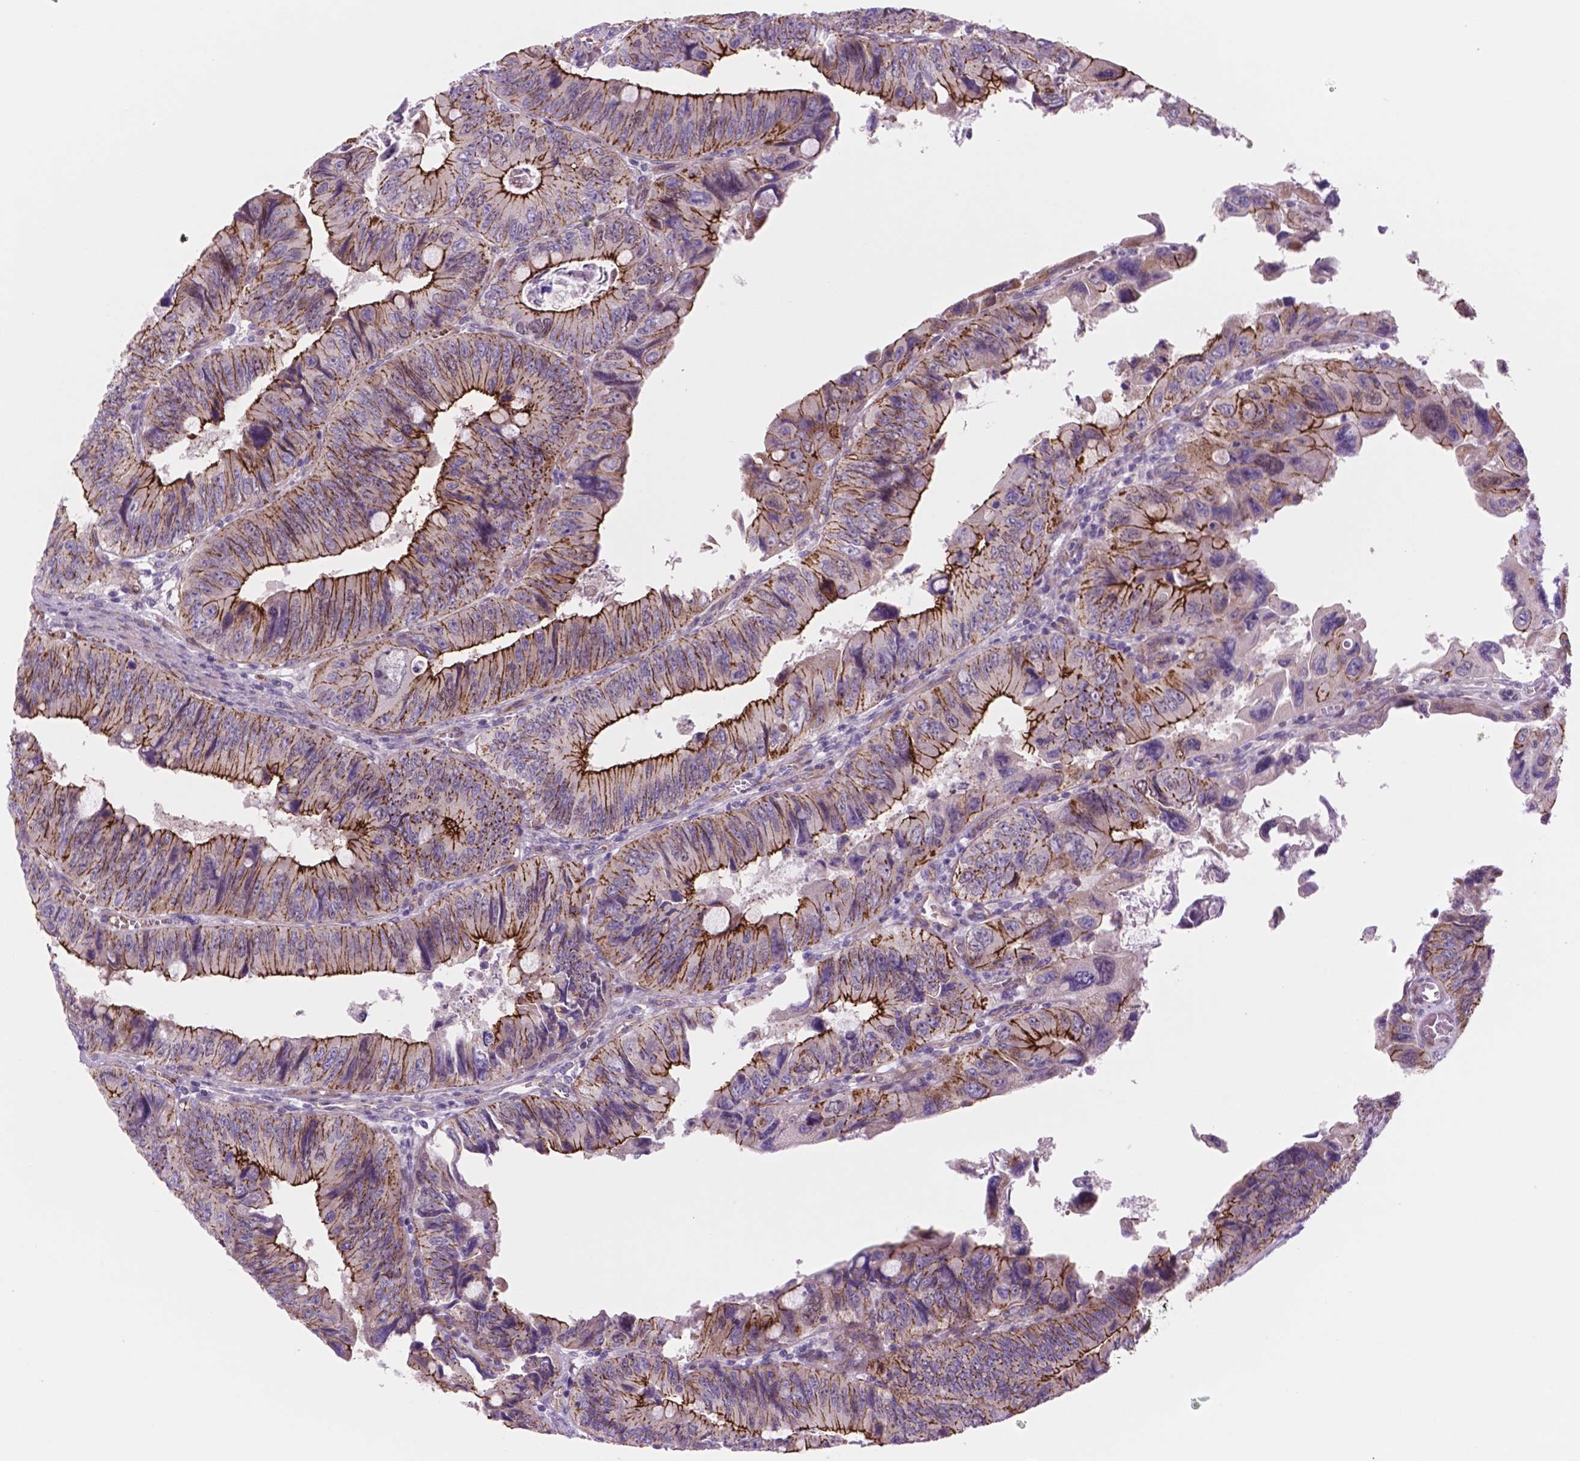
{"staining": {"intensity": "moderate", "quantity": ">75%", "location": "cytoplasmic/membranous"}, "tissue": "colorectal cancer", "cell_type": "Tumor cells", "image_type": "cancer", "snomed": [{"axis": "morphology", "description": "Adenocarcinoma, NOS"}, {"axis": "topography", "description": "Colon"}], "caption": "Moderate cytoplasmic/membranous protein expression is present in about >75% of tumor cells in adenocarcinoma (colorectal).", "gene": "RND3", "patient": {"sex": "female", "age": 84}}